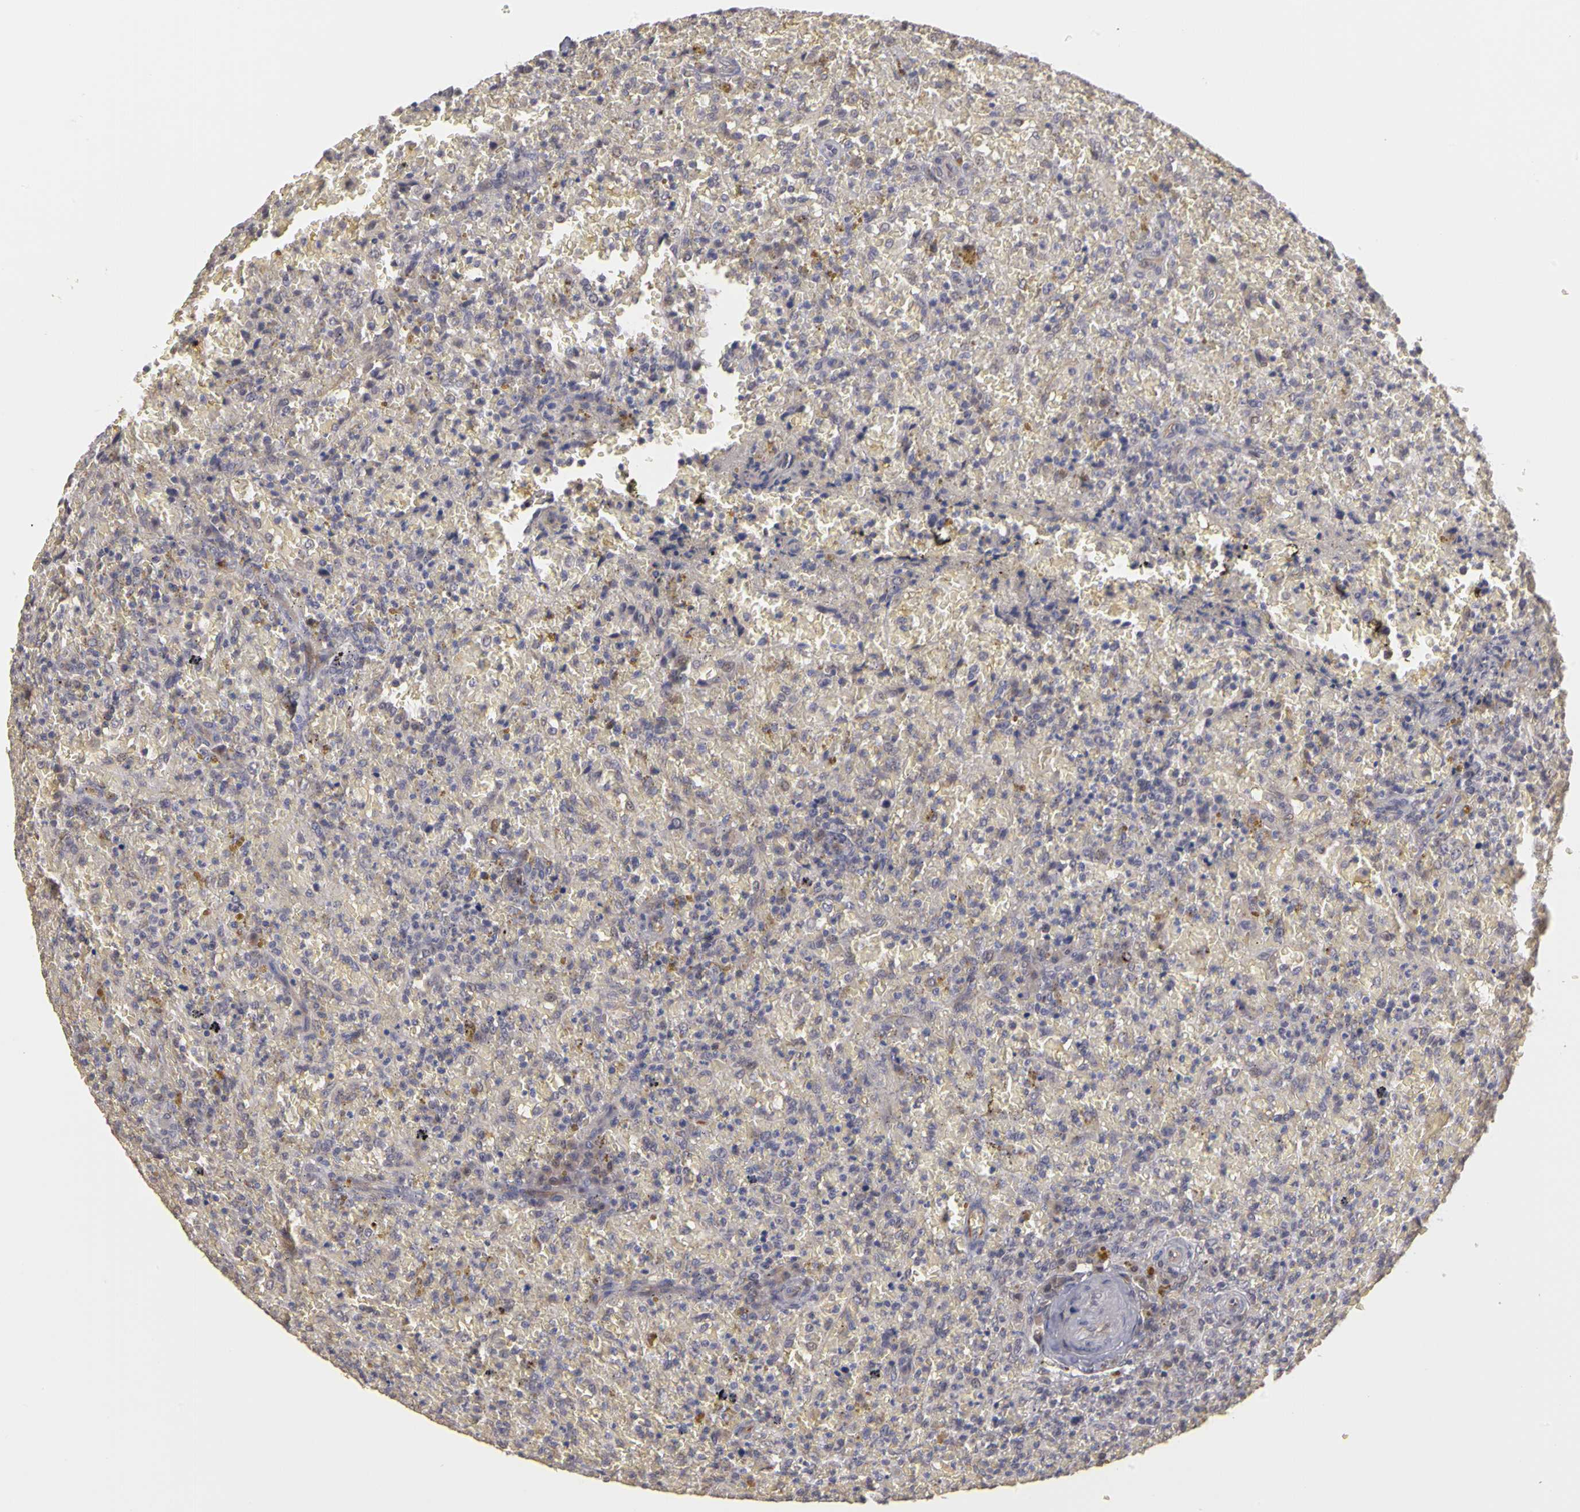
{"staining": {"intensity": "negative", "quantity": "none", "location": "none"}, "tissue": "lymphoma", "cell_type": "Tumor cells", "image_type": "cancer", "snomed": [{"axis": "morphology", "description": "Malignant lymphoma, non-Hodgkin's type, High grade"}, {"axis": "topography", "description": "Spleen"}, {"axis": "topography", "description": "Lymph node"}], "caption": "Tumor cells are negative for brown protein staining in lymphoma.", "gene": "FRMD7", "patient": {"sex": "female", "age": 70}}